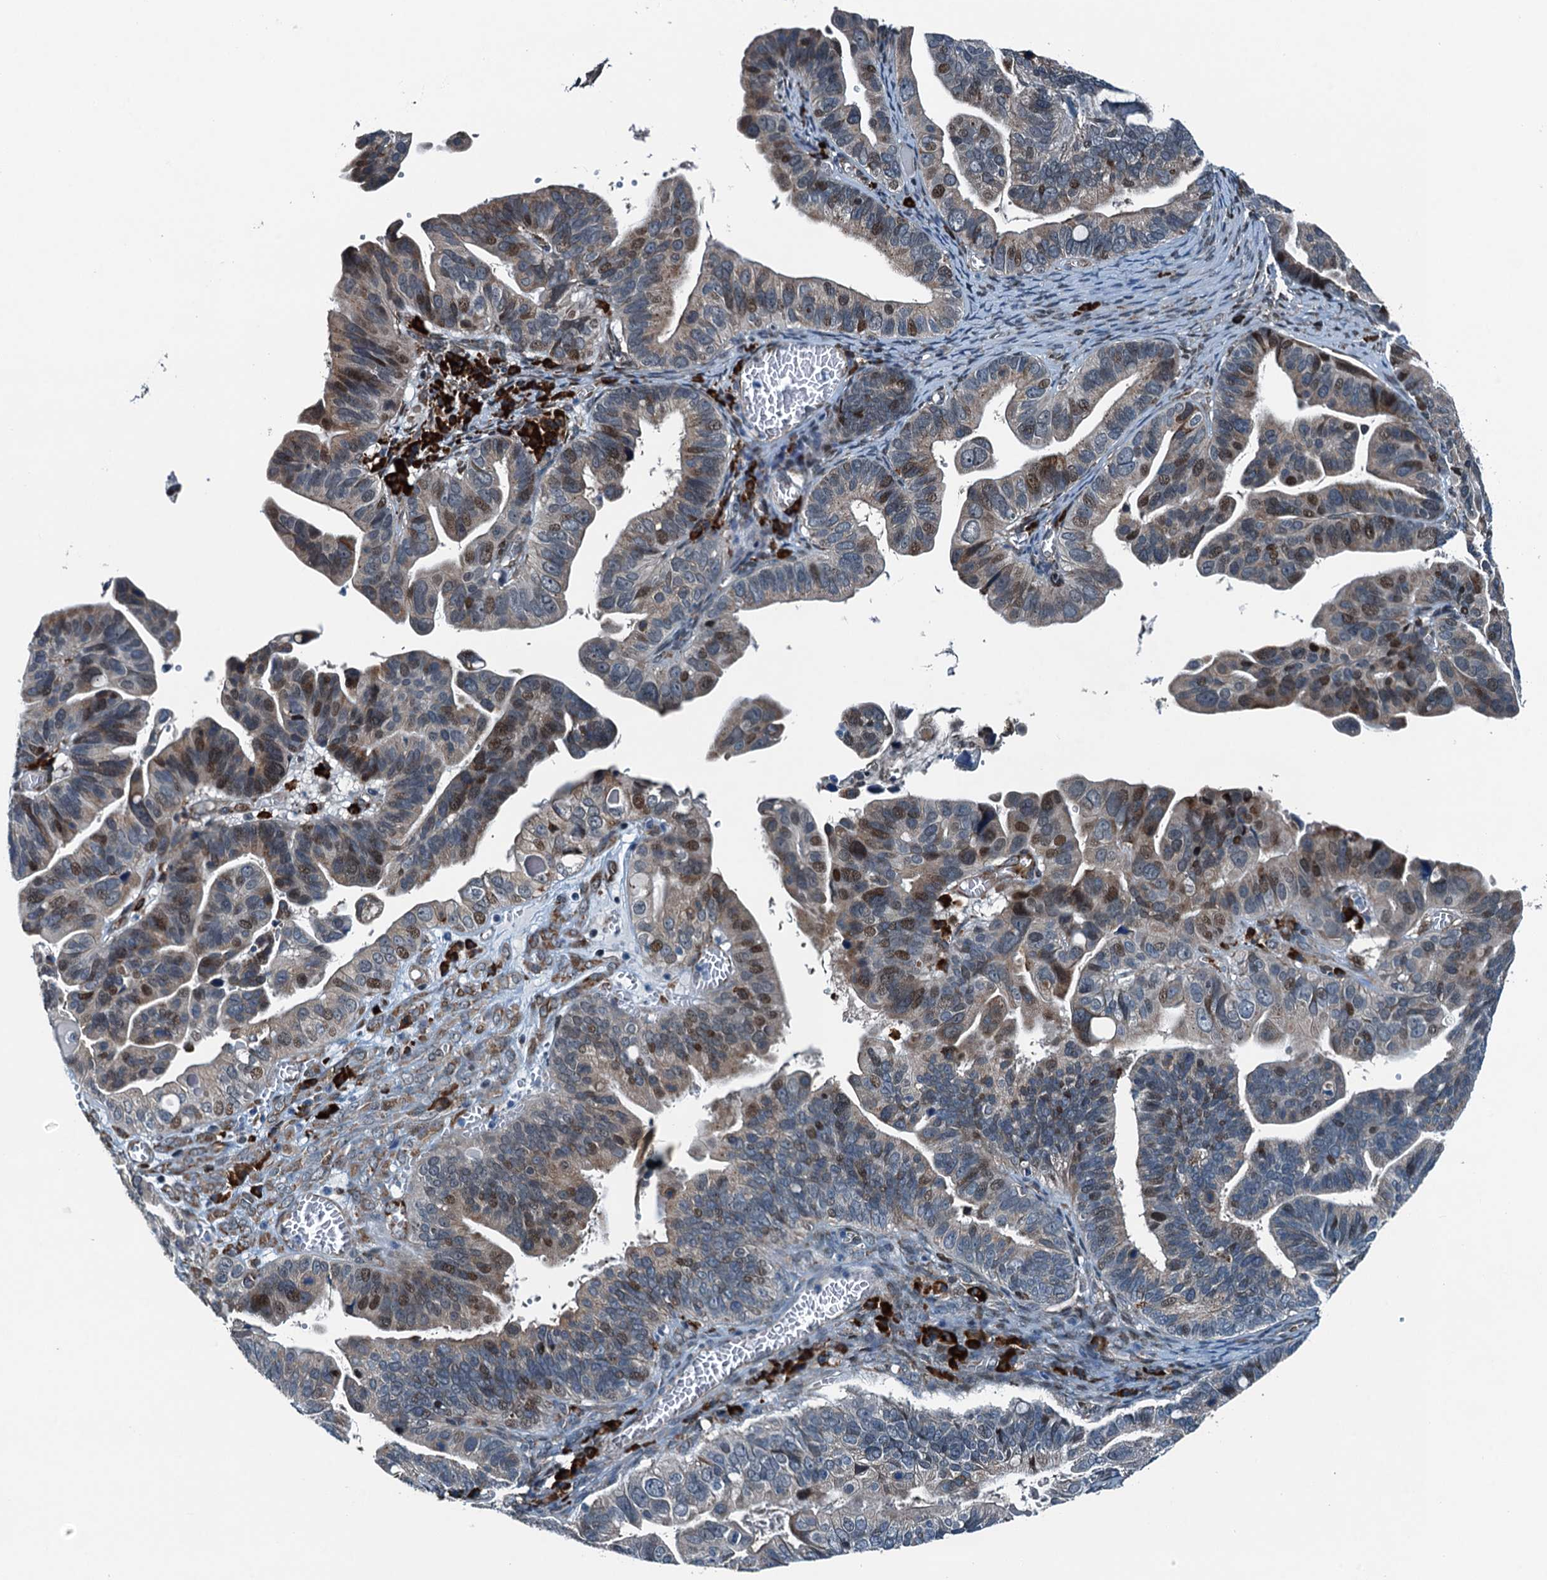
{"staining": {"intensity": "moderate", "quantity": "25%-75%", "location": "nuclear"}, "tissue": "ovarian cancer", "cell_type": "Tumor cells", "image_type": "cancer", "snomed": [{"axis": "morphology", "description": "Cystadenocarcinoma, serous, NOS"}, {"axis": "topography", "description": "Ovary"}], "caption": "Protein expression by immunohistochemistry (IHC) shows moderate nuclear positivity in approximately 25%-75% of tumor cells in ovarian serous cystadenocarcinoma.", "gene": "TAMALIN", "patient": {"sex": "female", "age": 56}}